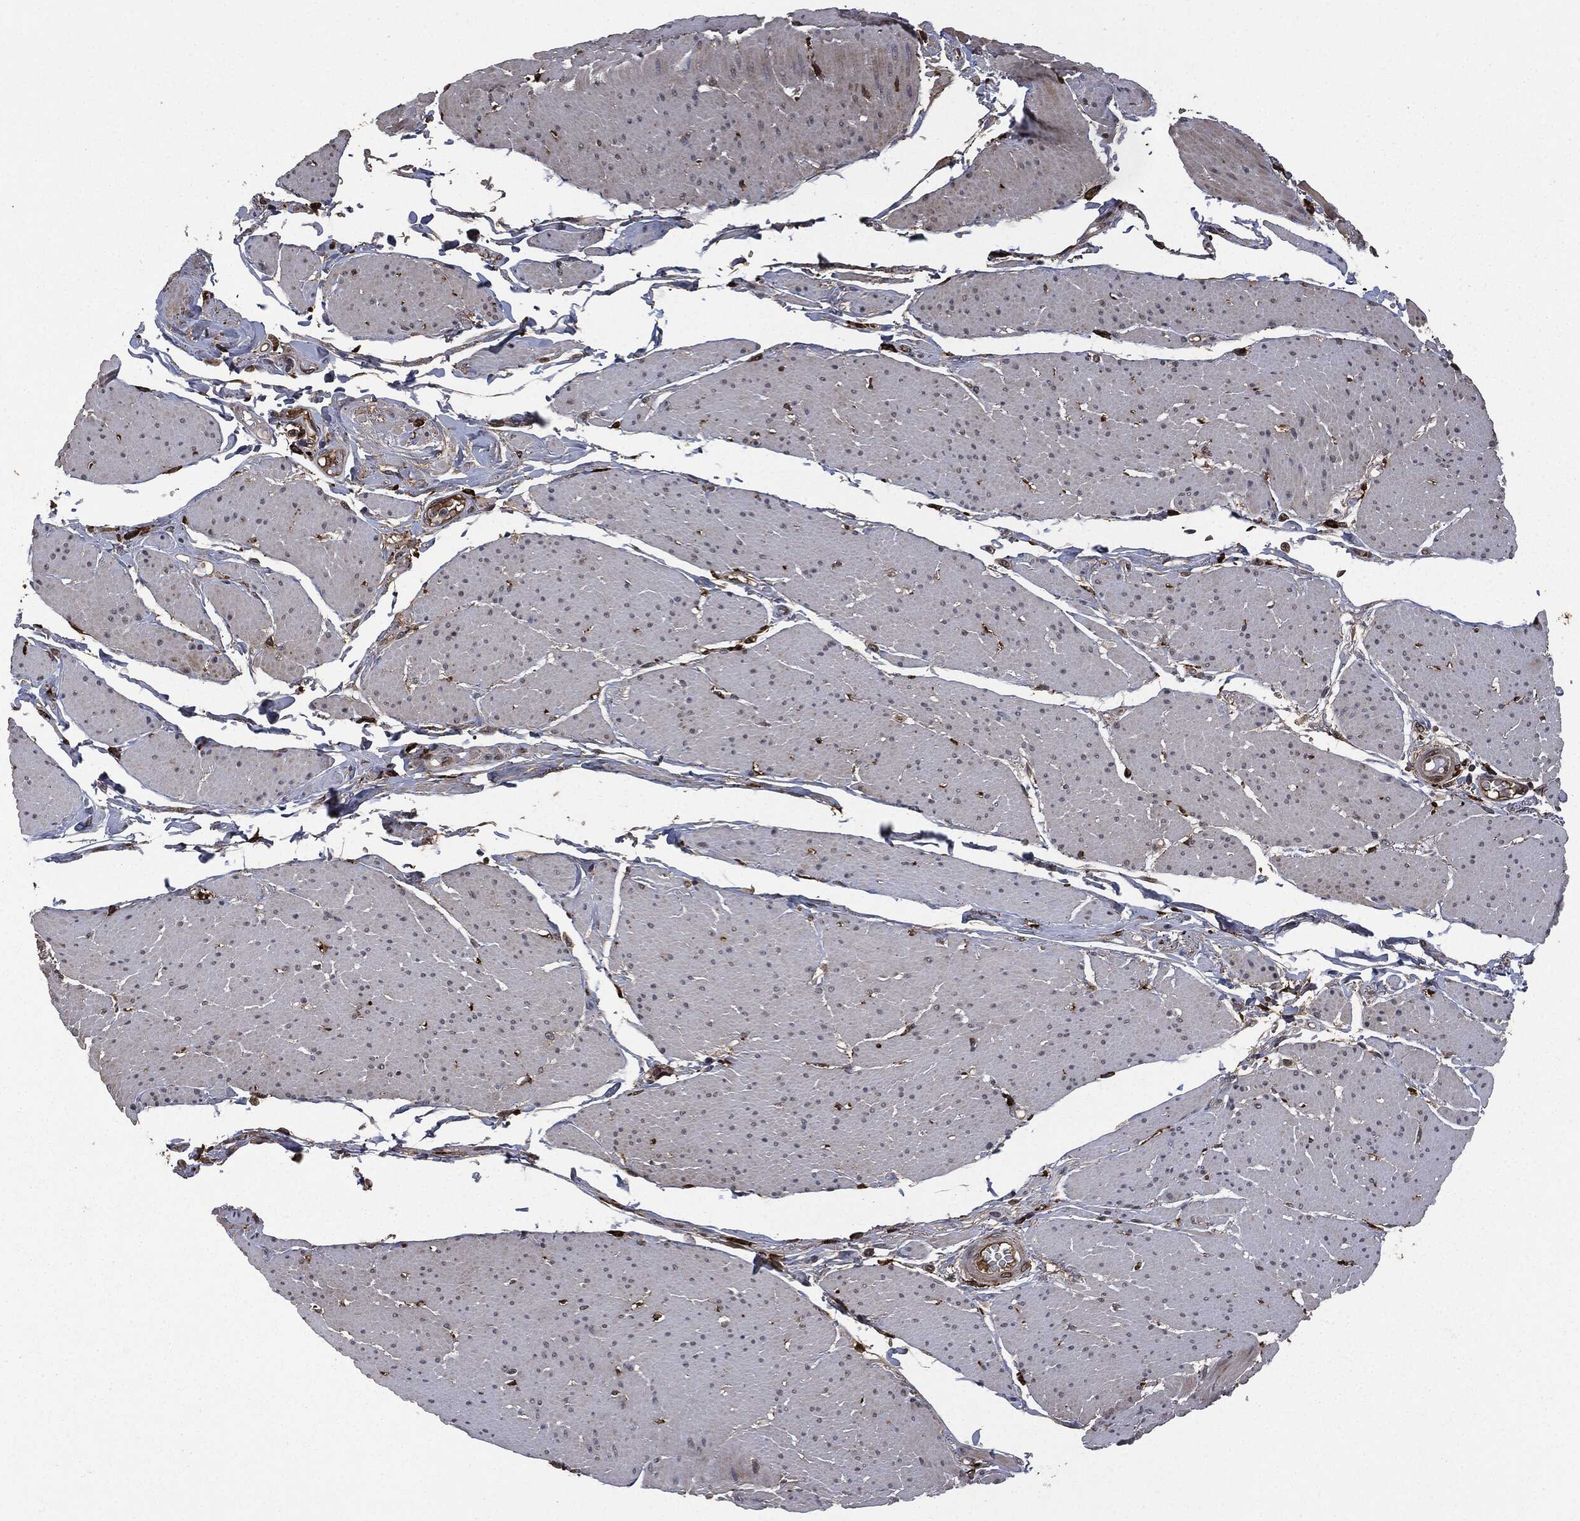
{"staining": {"intensity": "negative", "quantity": "none", "location": "none"}, "tissue": "smooth muscle", "cell_type": "Smooth muscle cells", "image_type": "normal", "snomed": [{"axis": "morphology", "description": "Normal tissue, NOS"}, {"axis": "topography", "description": "Smooth muscle"}, {"axis": "topography", "description": "Anal"}], "caption": "Smooth muscle cells show no significant positivity in benign smooth muscle. (DAB (3,3'-diaminobenzidine) IHC visualized using brightfield microscopy, high magnification).", "gene": "CRABP2", "patient": {"sex": "male", "age": 83}}